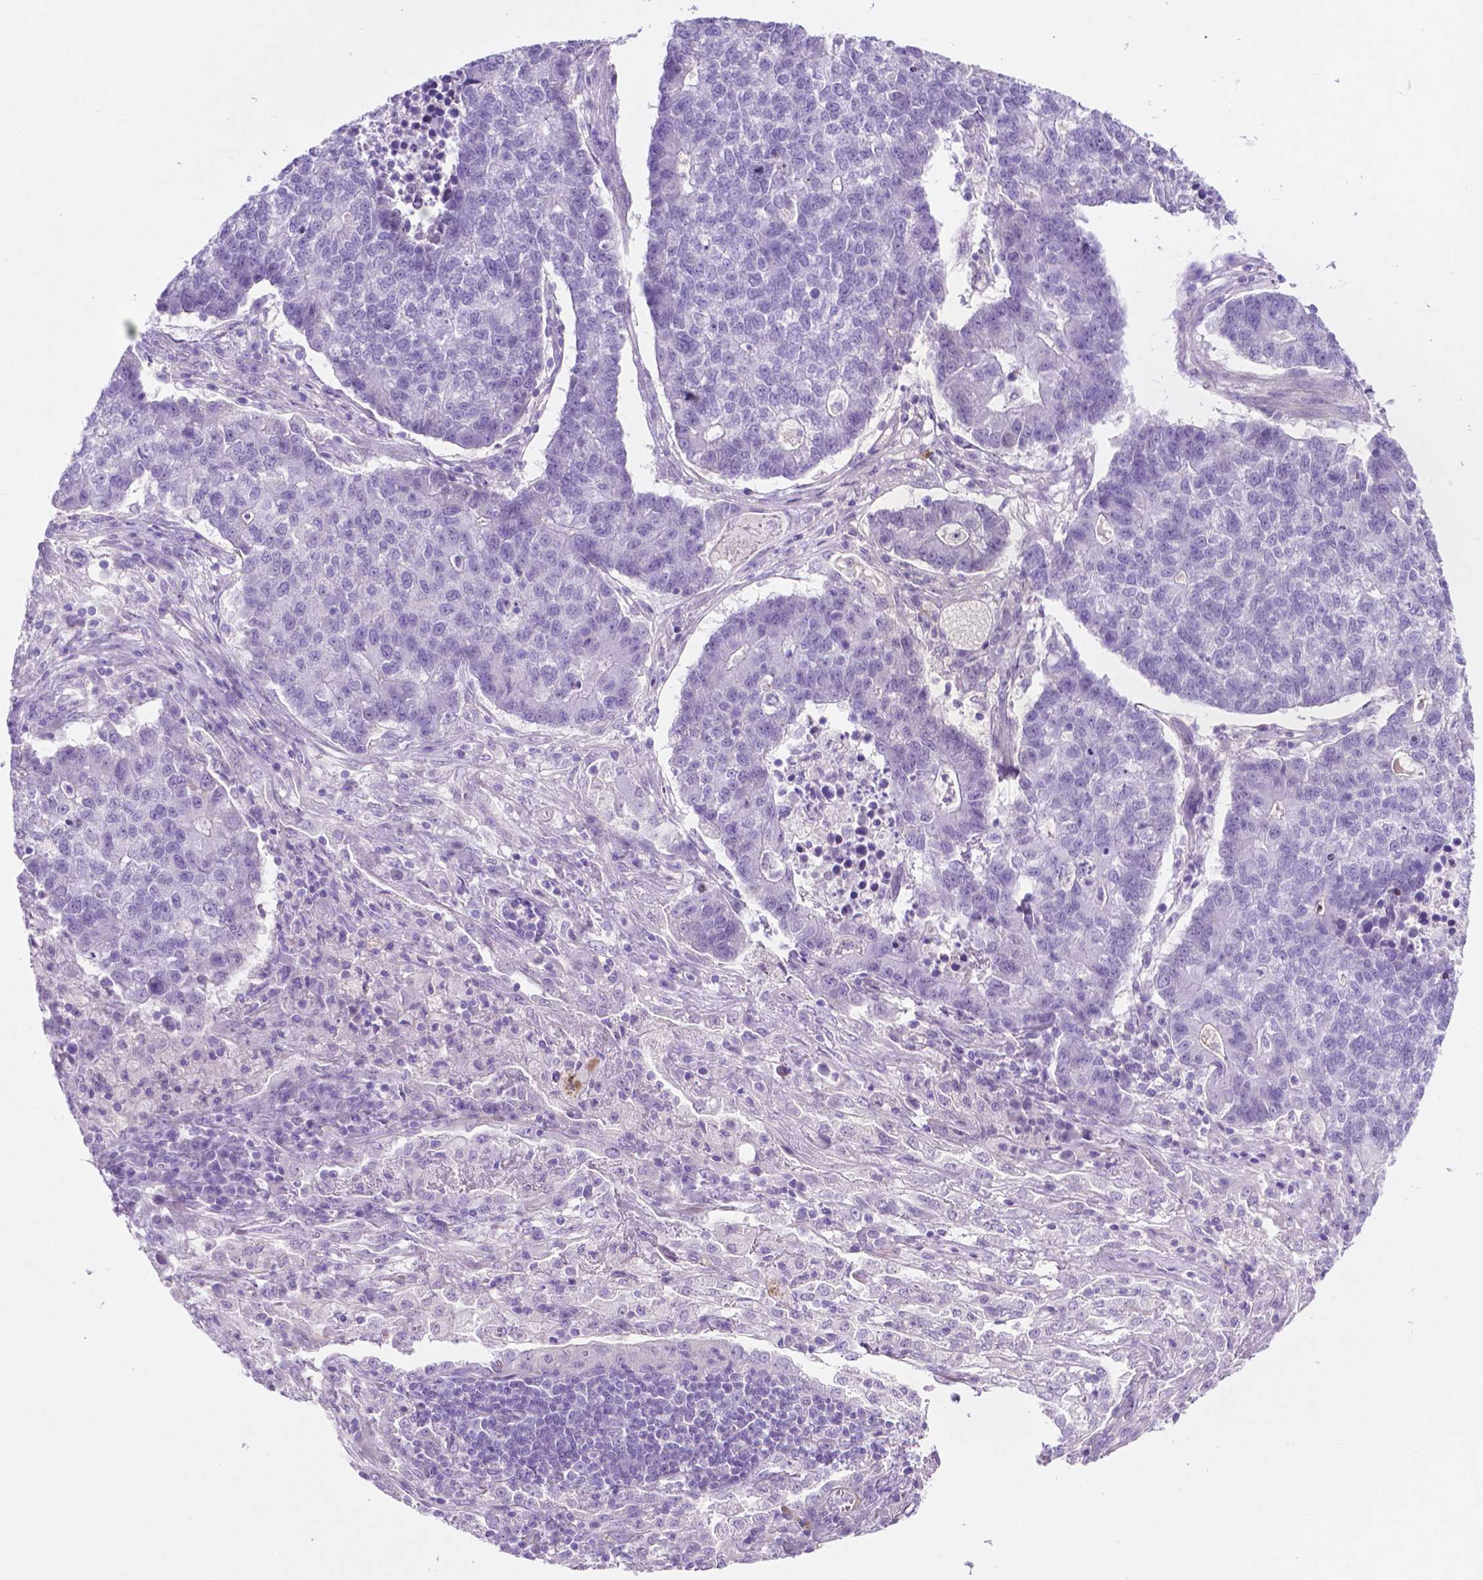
{"staining": {"intensity": "negative", "quantity": "none", "location": "none"}, "tissue": "lung cancer", "cell_type": "Tumor cells", "image_type": "cancer", "snomed": [{"axis": "morphology", "description": "Adenocarcinoma, NOS"}, {"axis": "topography", "description": "Lung"}], "caption": "High power microscopy histopathology image of an IHC micrograph of adenocarcinoma (lung), revealing no significant staining in tumor cells.", "gene": "ASPG", "patient": {"sex": "male", "age": 57}}